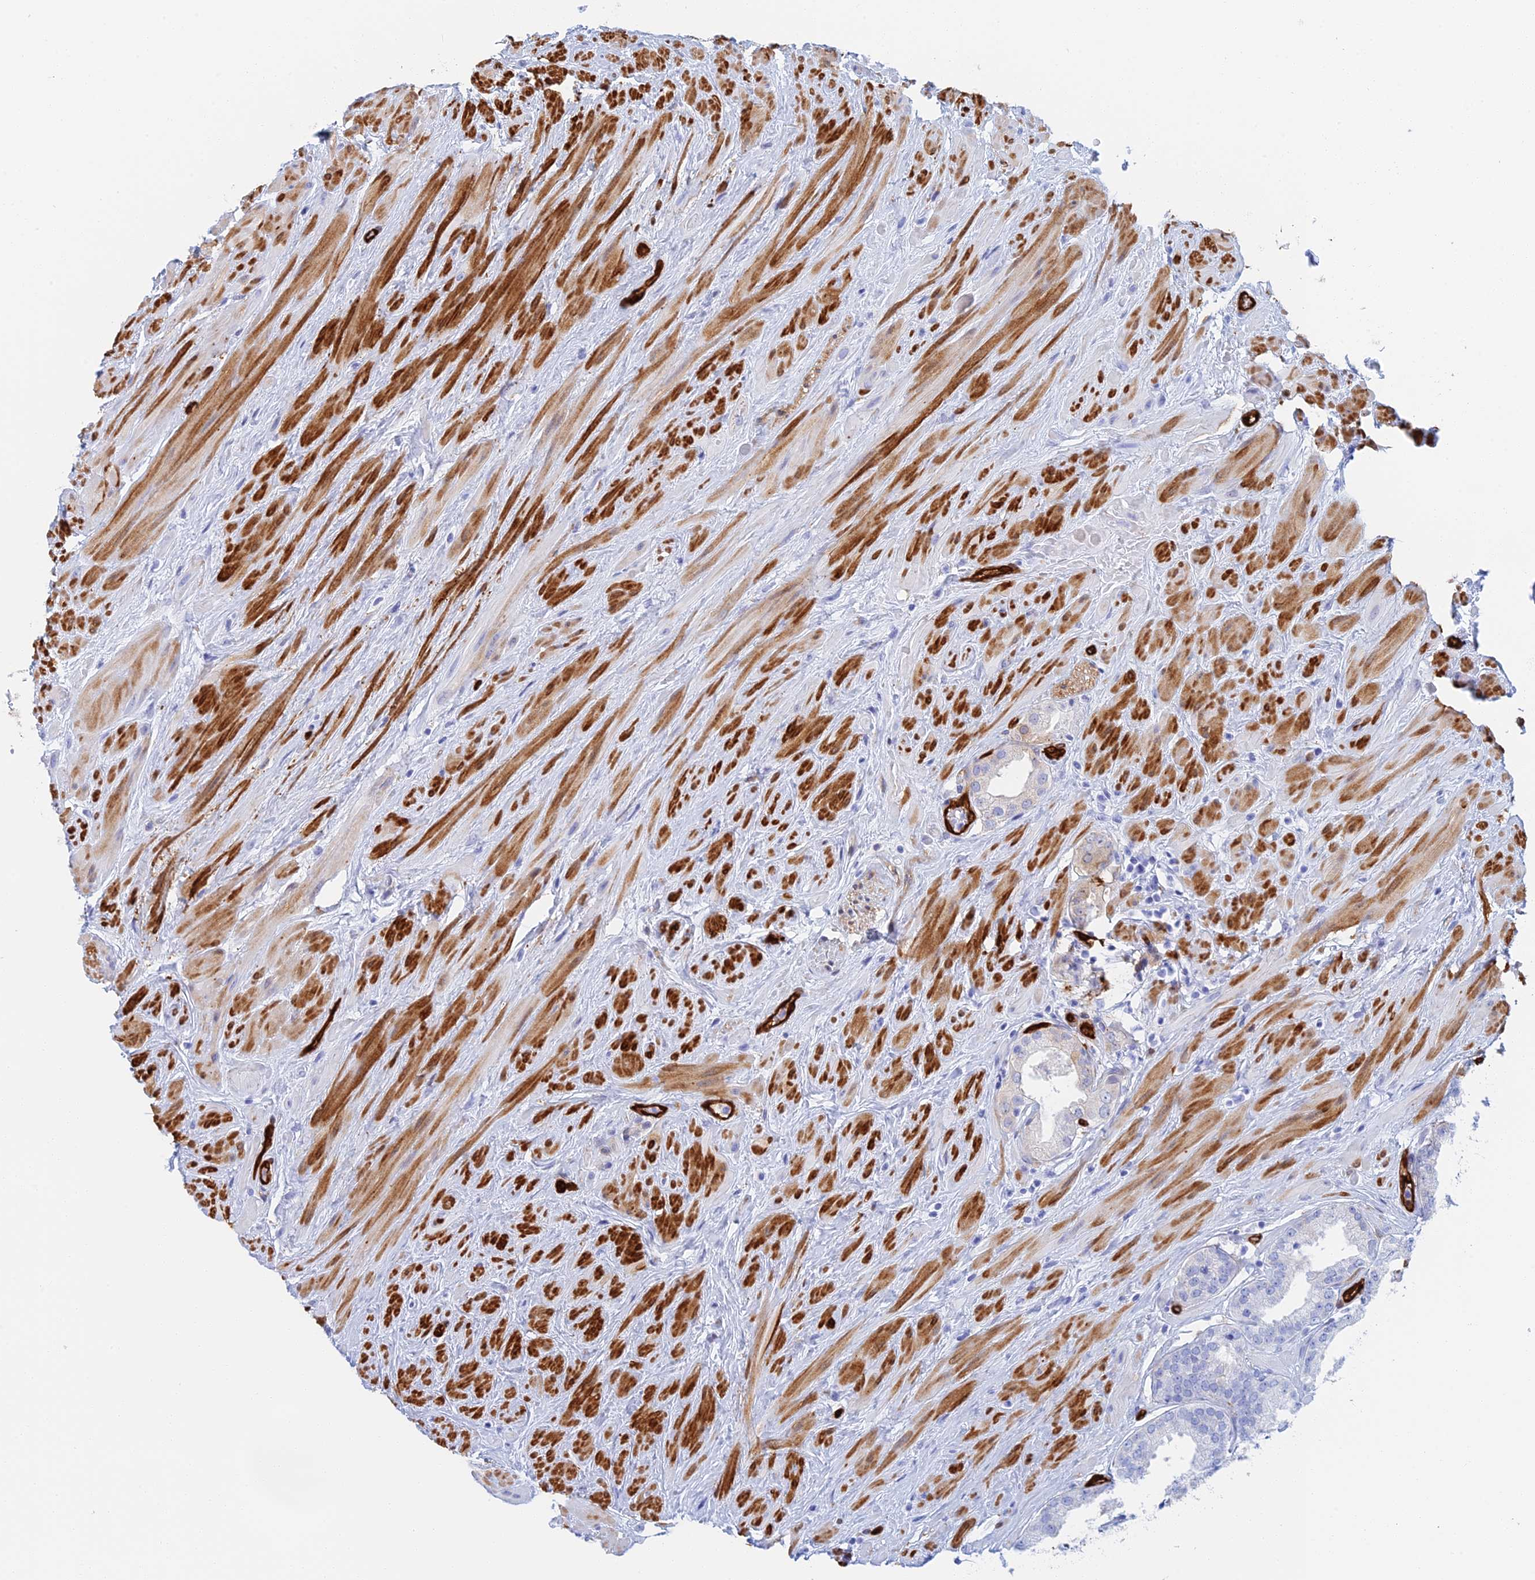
{"staining": {"intensity": "moderate", "quantity": "<25%", "location": "cytoplasmic/membranous"}, "tissue": "prostate", "cell_type": "Glandular cells", "image_type": "normal", "snomed": [{"axis": "morphology", "description": "Normal tissue, NOS"}, {"axis": "topography", "description": "Prostate"}], "caption": "Approximately <25% of glandular cells in normal prostate show moderate cytoplasmic/membranous protein positivity as visualized by brown immunohistochemical staining.", "gene": "CRIP2", "patient": {"sex": "male", "age": 48}}